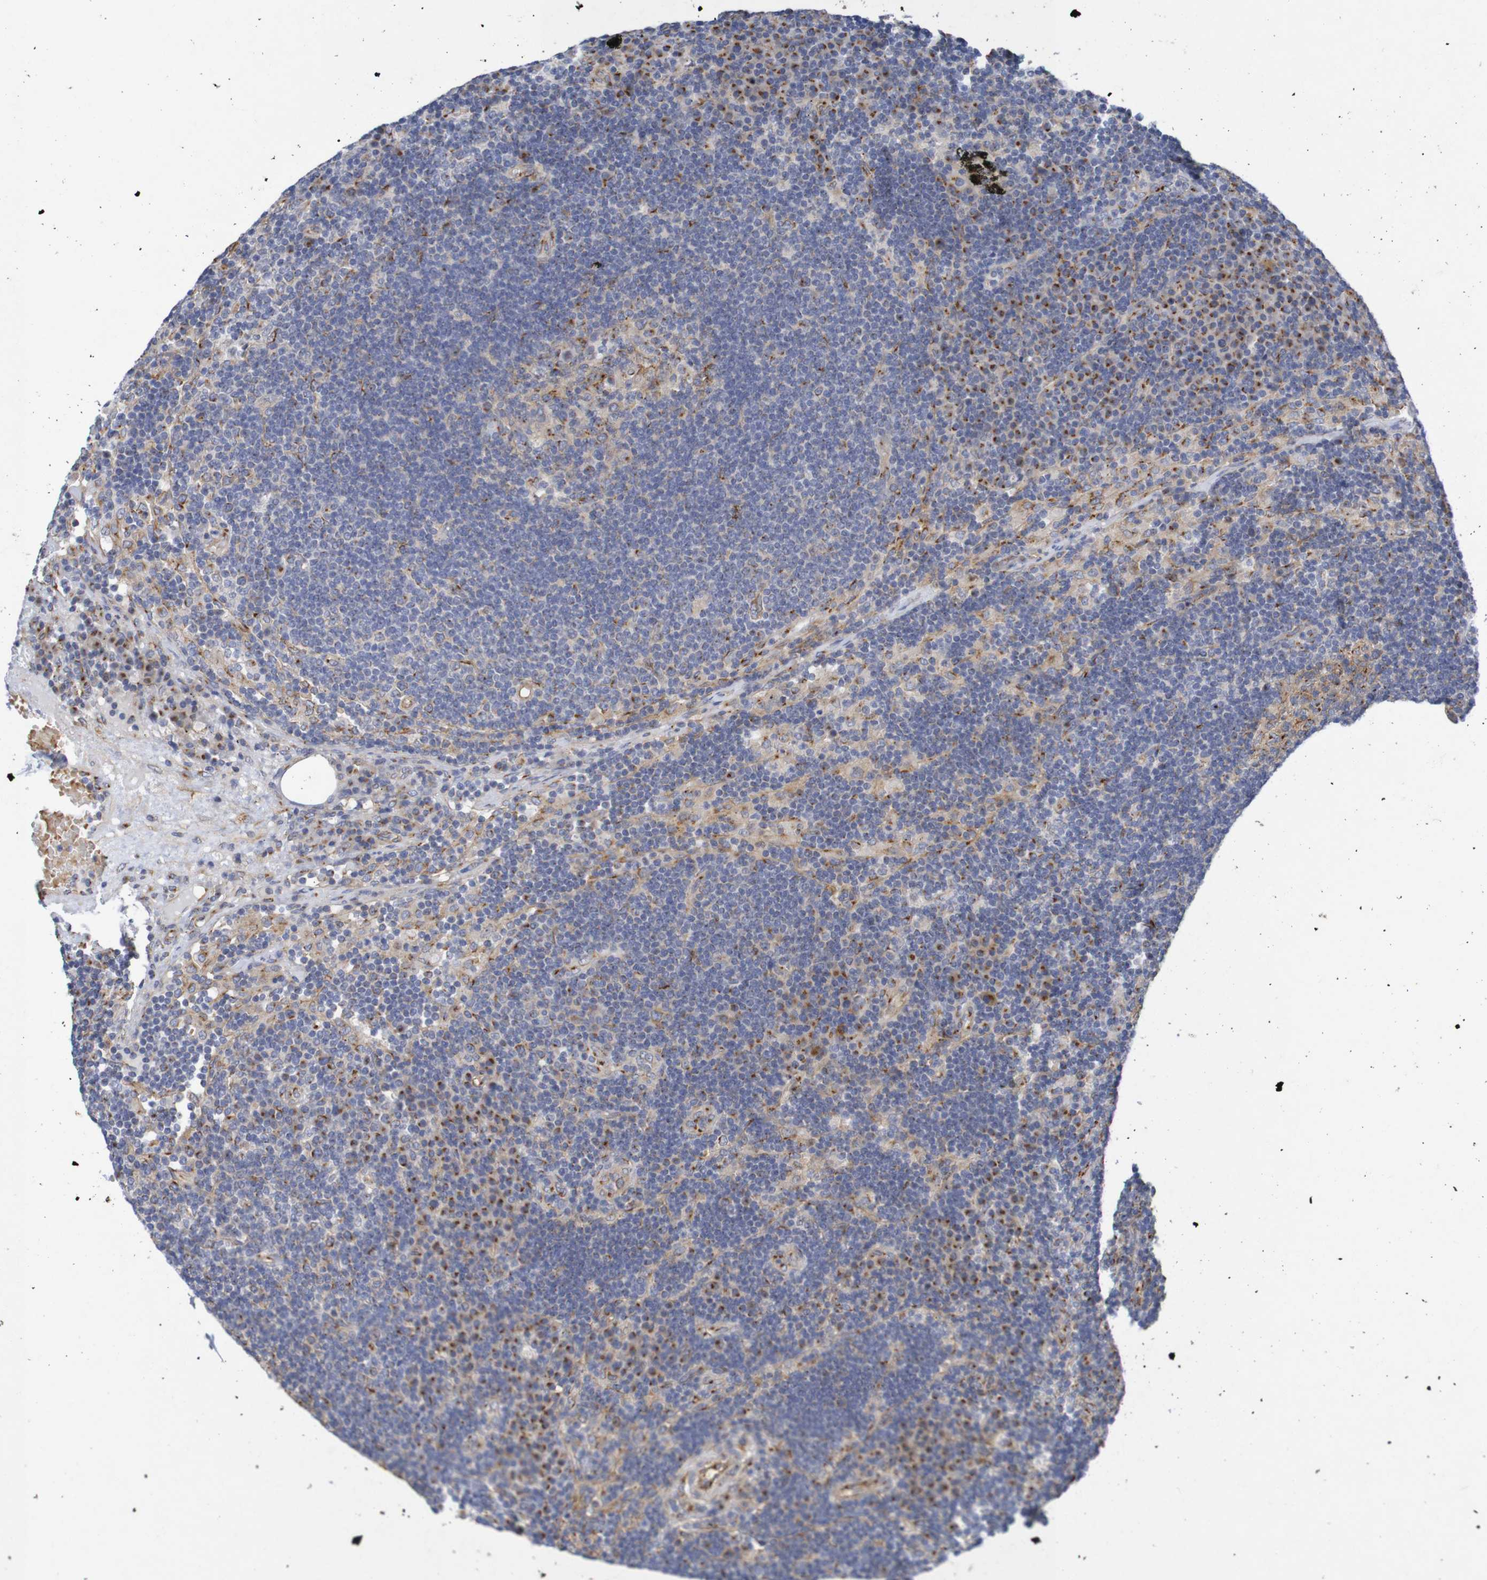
{"staining": {"intensity": "moderate", "quantity": ">75%", "location": "cytoplasmic/membranous"}, "tissue": "lymph node", "cell_type": "Germinal center cells", "image_type": "normal", "snomed": [{"axis": "morphology", "description": "Normal tissue, NOS"}, {"axis": "morphology", "description": "Squamous cell carcinoma, metastatic, NOS"}, {"axis": "topography", "description": "Lymph node"}], "caption": "A photomicrograph of lymph node stained for a protein reveals moderate cytoplasmic/membranous brown staining in germinal center cells. (DAB (3,3'-diaminobenzidine) IHC, brown staining for protein, blue staining for nuclei).", "gene": "DCP2", "patient": {"sex": "female", "age": 53}}